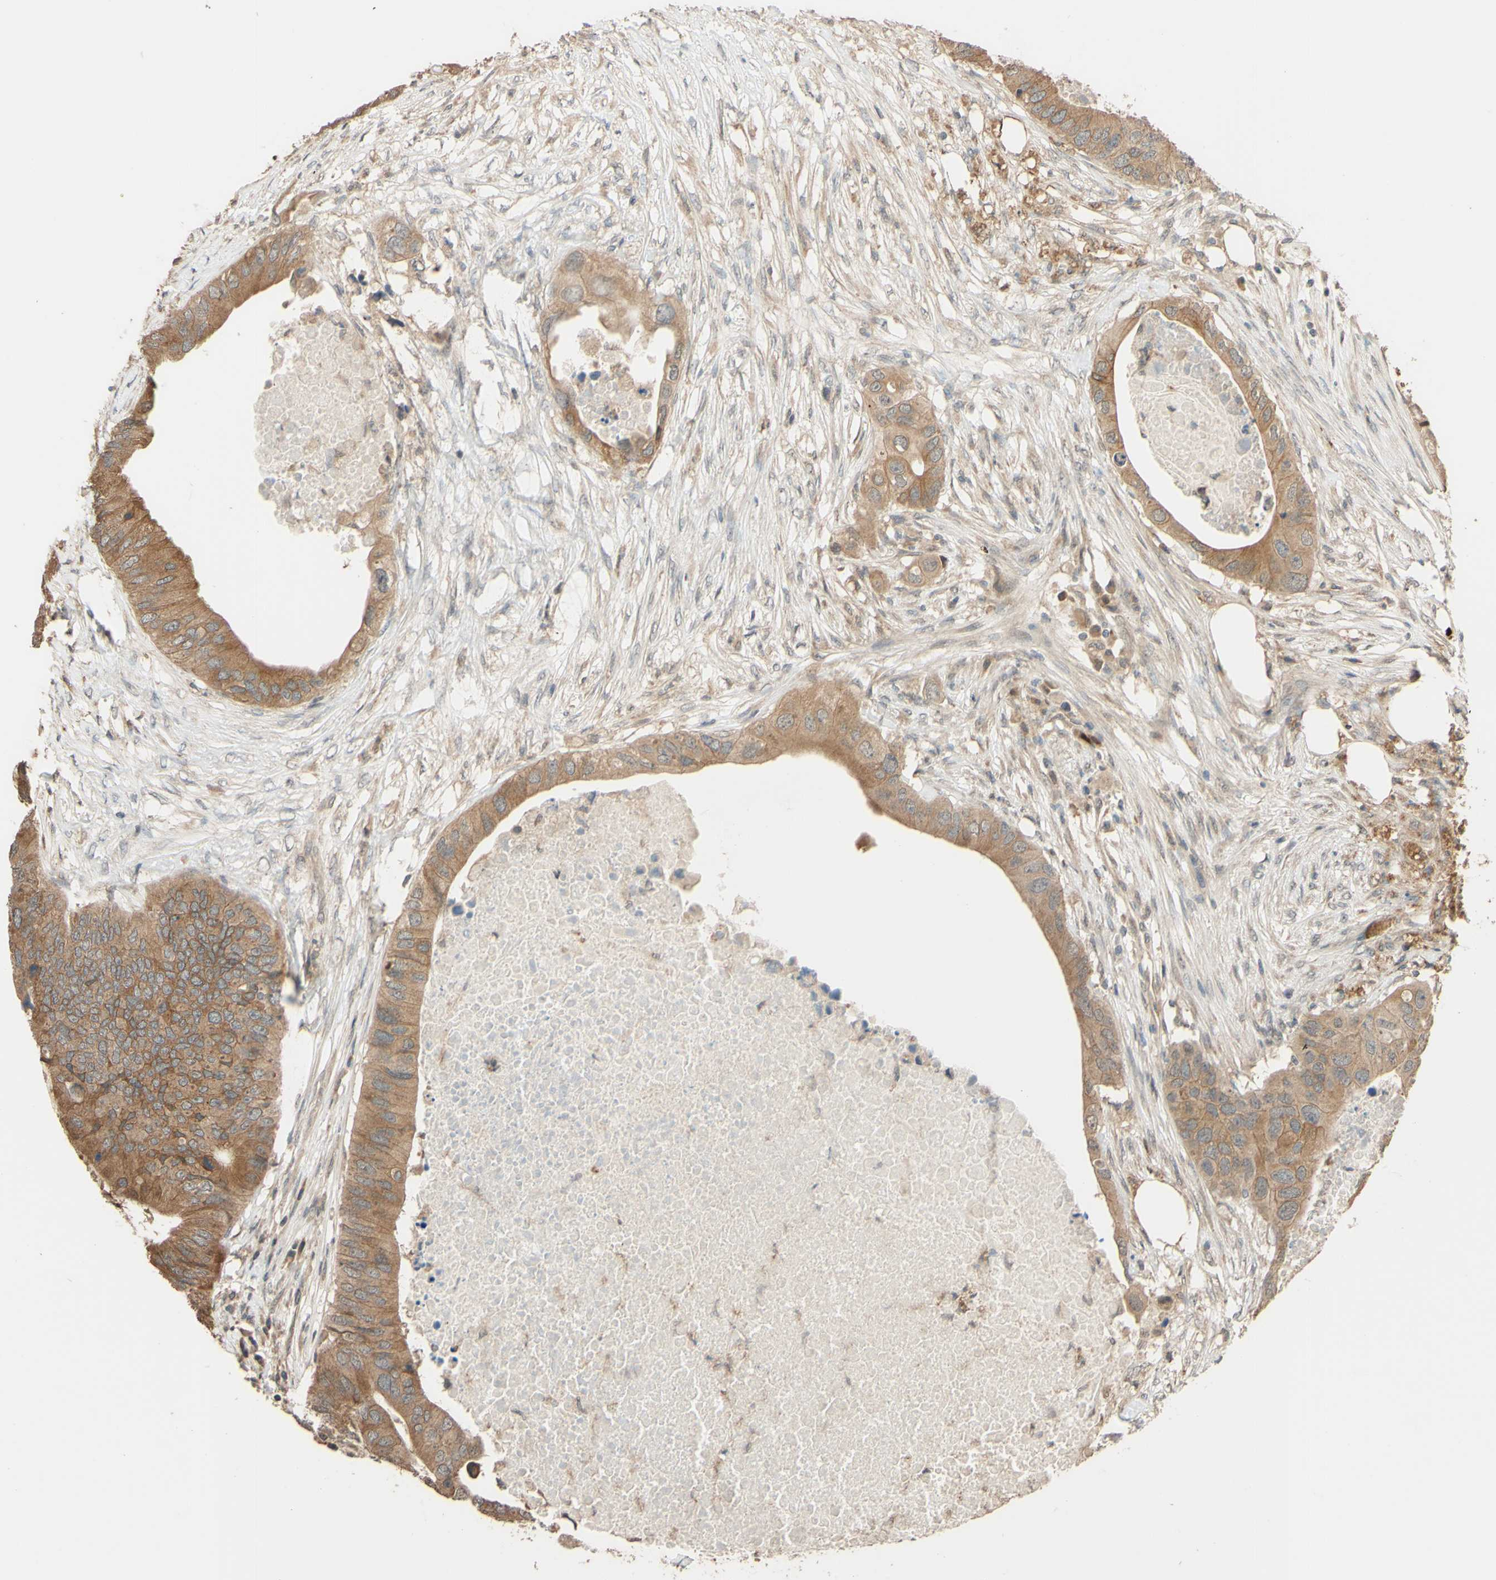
{"staining": {"intensity": "moderate", "quantity": ">75%", "location": "cytoplasmic/membranous"}, "tissue": "colorectal cancer", "cell_type": "Tumor cells", "image_type": "cancer", "snomed": [{"axis": "morphology", "description": "Adenocarcinoma, NOS"}, {"axis": "topography", "description": "Colon"}], "caption": "DAB (3,3'-diaminobenzidine) immunohistochemical staining of human colorectal cancer (adenocarcinoma) reveals moderate cytoplasmic/membranous protein staining in about >75% of tumor cells.", "gene": "SMIM19", "patient": {"sex": "male", "age": 71}}